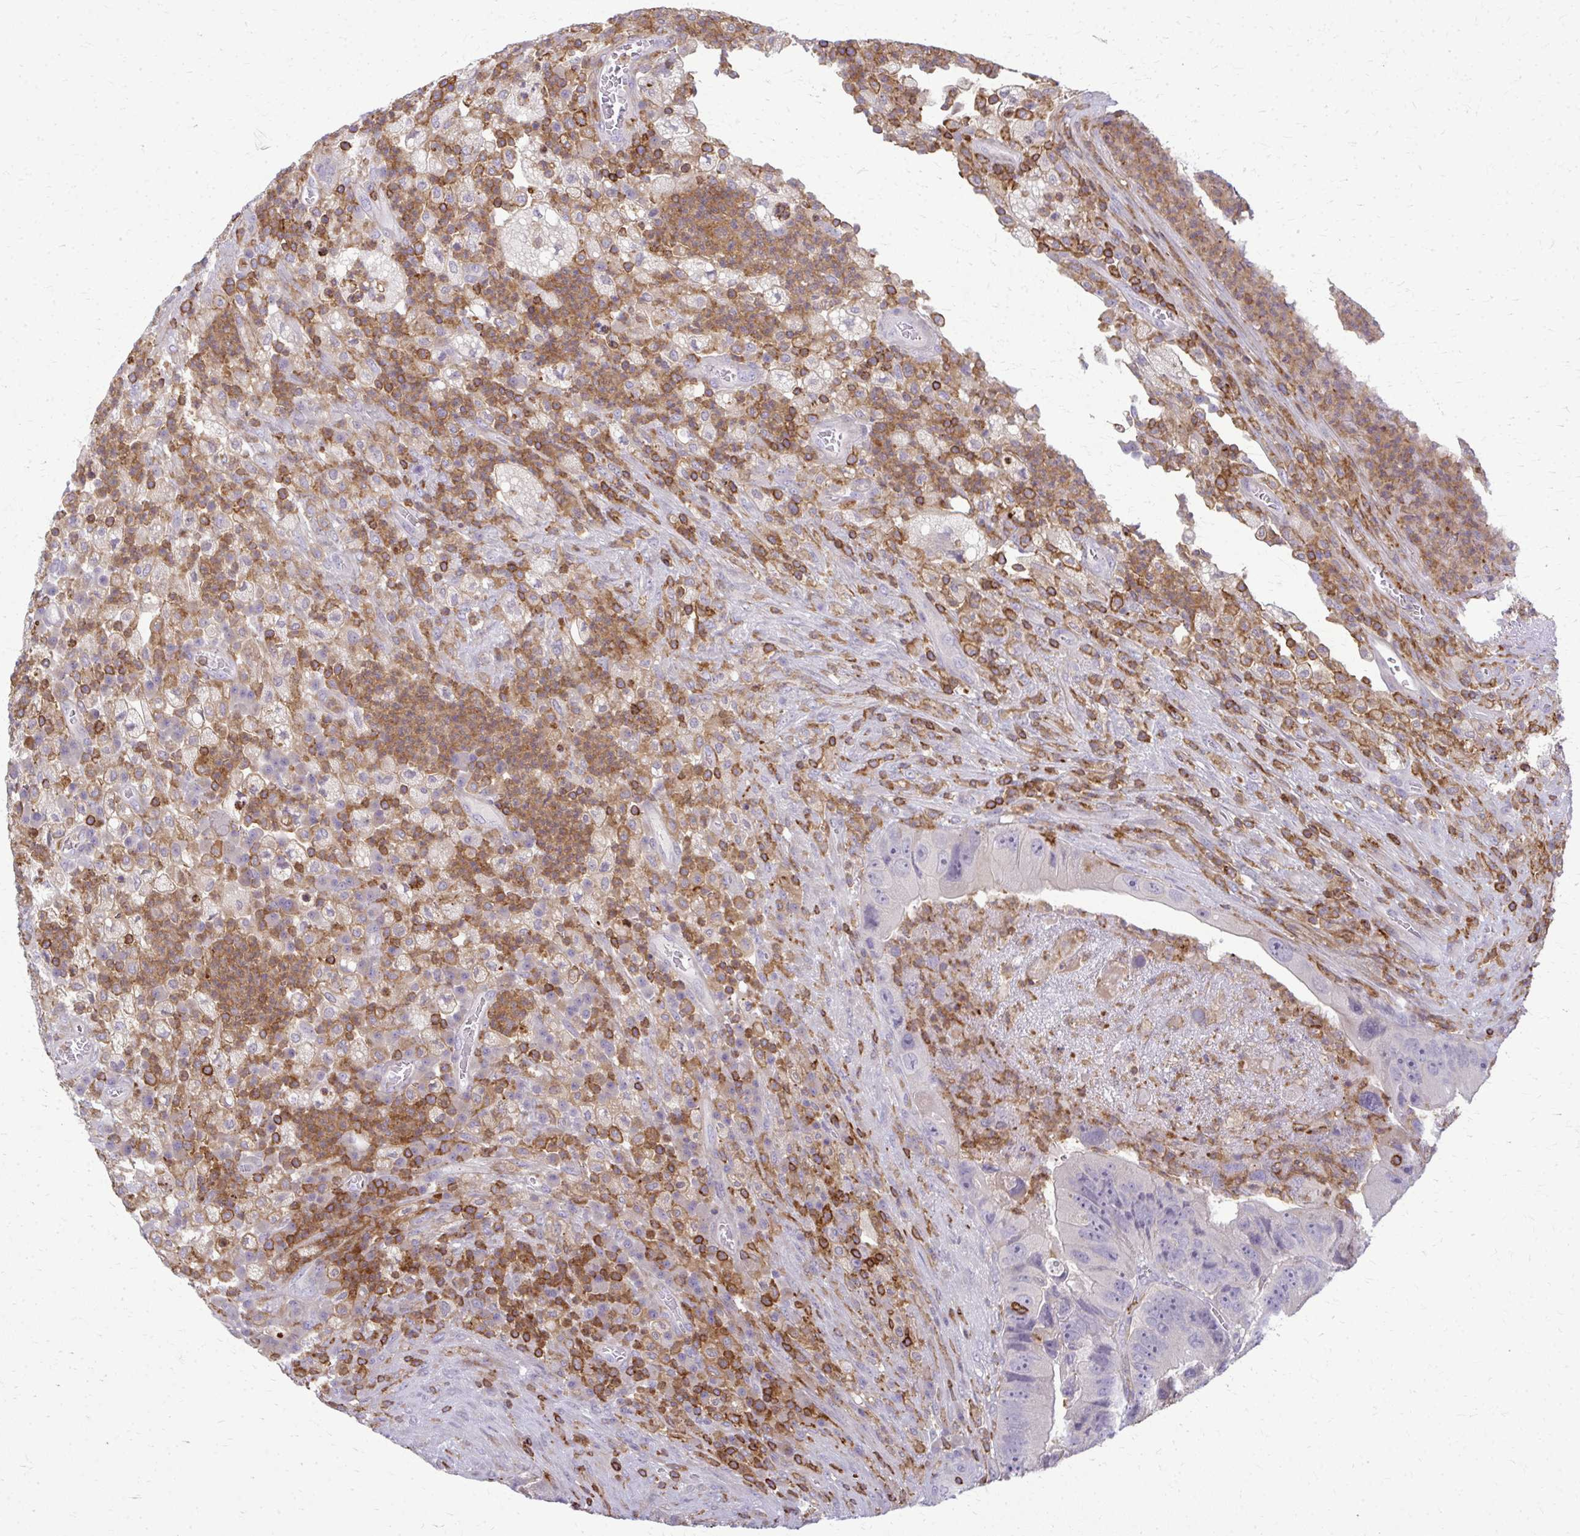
{"staining": {"intensity": "negative", "quantity": "none", "location": "none"}, "tissue": "colorectal cancer", "cell_type": "Tumor cells", "image_type": "cancer", "snomed": [{"axis": "morphology", "description": "Adenocarcinoma, NOS"}, {"axis": "topography", "description": "Colon"}], "caption": "Immunohistochemistry image of colorectal adenocarcinoma stained for a protein (brown), which demonstrates no staining in tumor cells.", "gene": "AP5M1", "patient": {"sex": "female", "age": 86}}